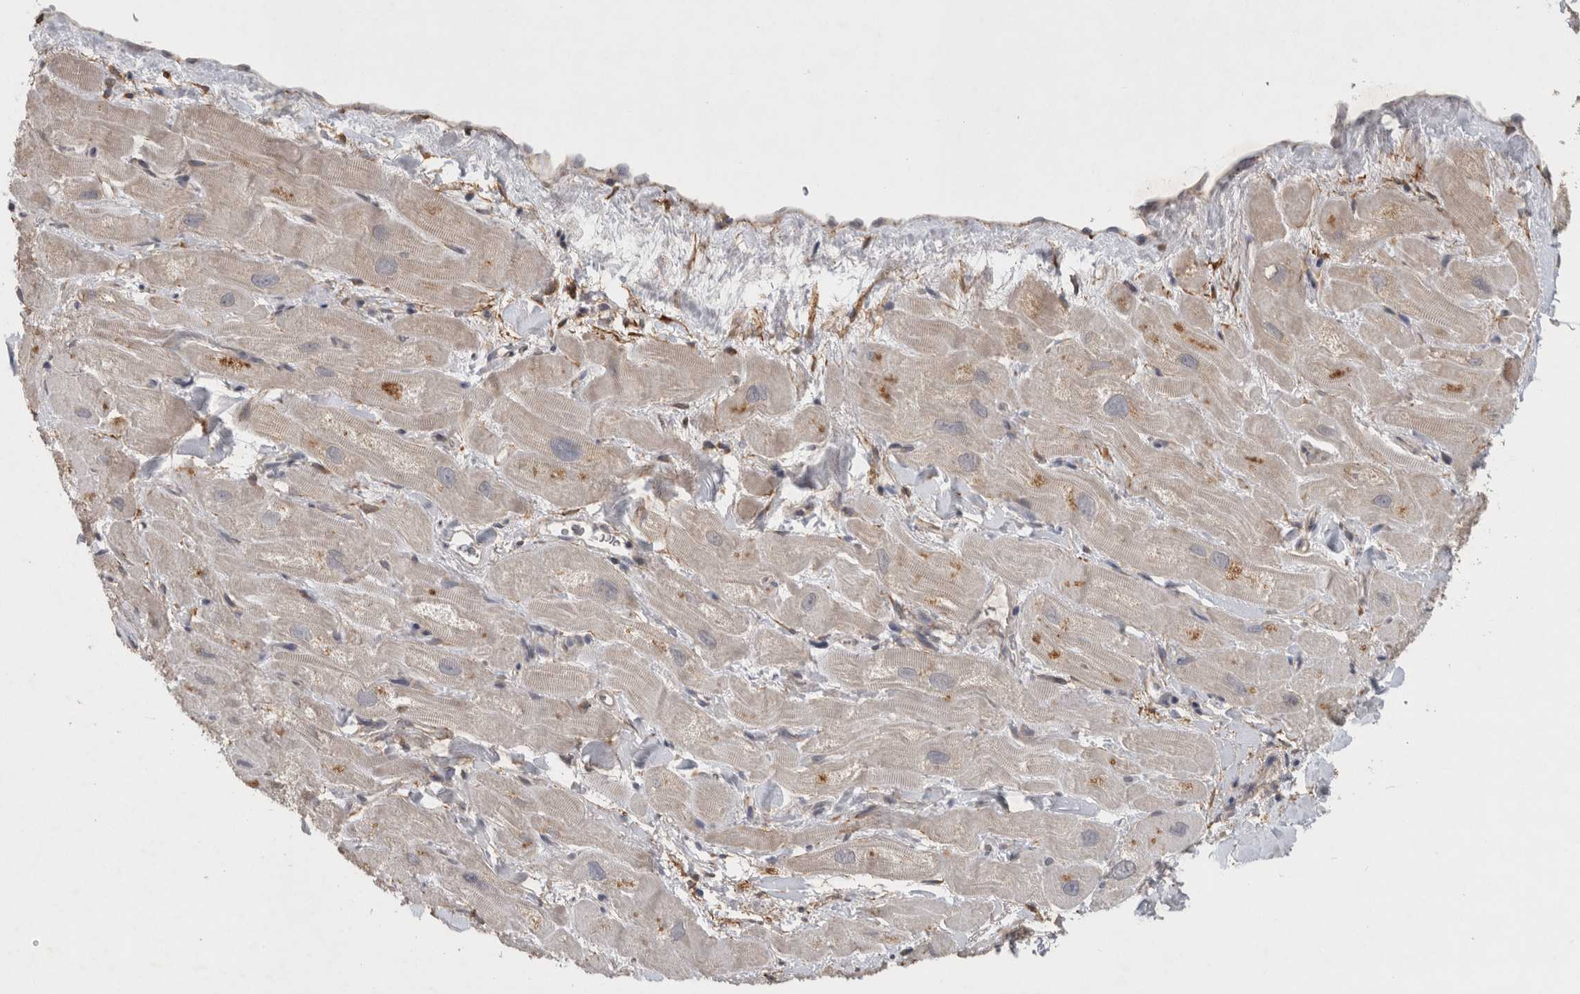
{"staining": {"intensity": "moderate", "quantity": "25%-75%", "location": "cytoplasmic/membranous"}, "tissue": "heart muscle", "cell_type": "Cardiomyocytes", "image_type": "normal", "snomed": [{"axis": "morphology", "description": "Normal tissue, NOS"}, {"axis": "topography", "description": "Heart"}], "caption": "Brown immunohistochemical staining in normal heart muscle exhibits moderate cytoplasmic/membranous staining in approximately 25%-75% of cardiomyocytes.", "gene": "RHPN1", "patient": {"sex": "male", "age": 49}}